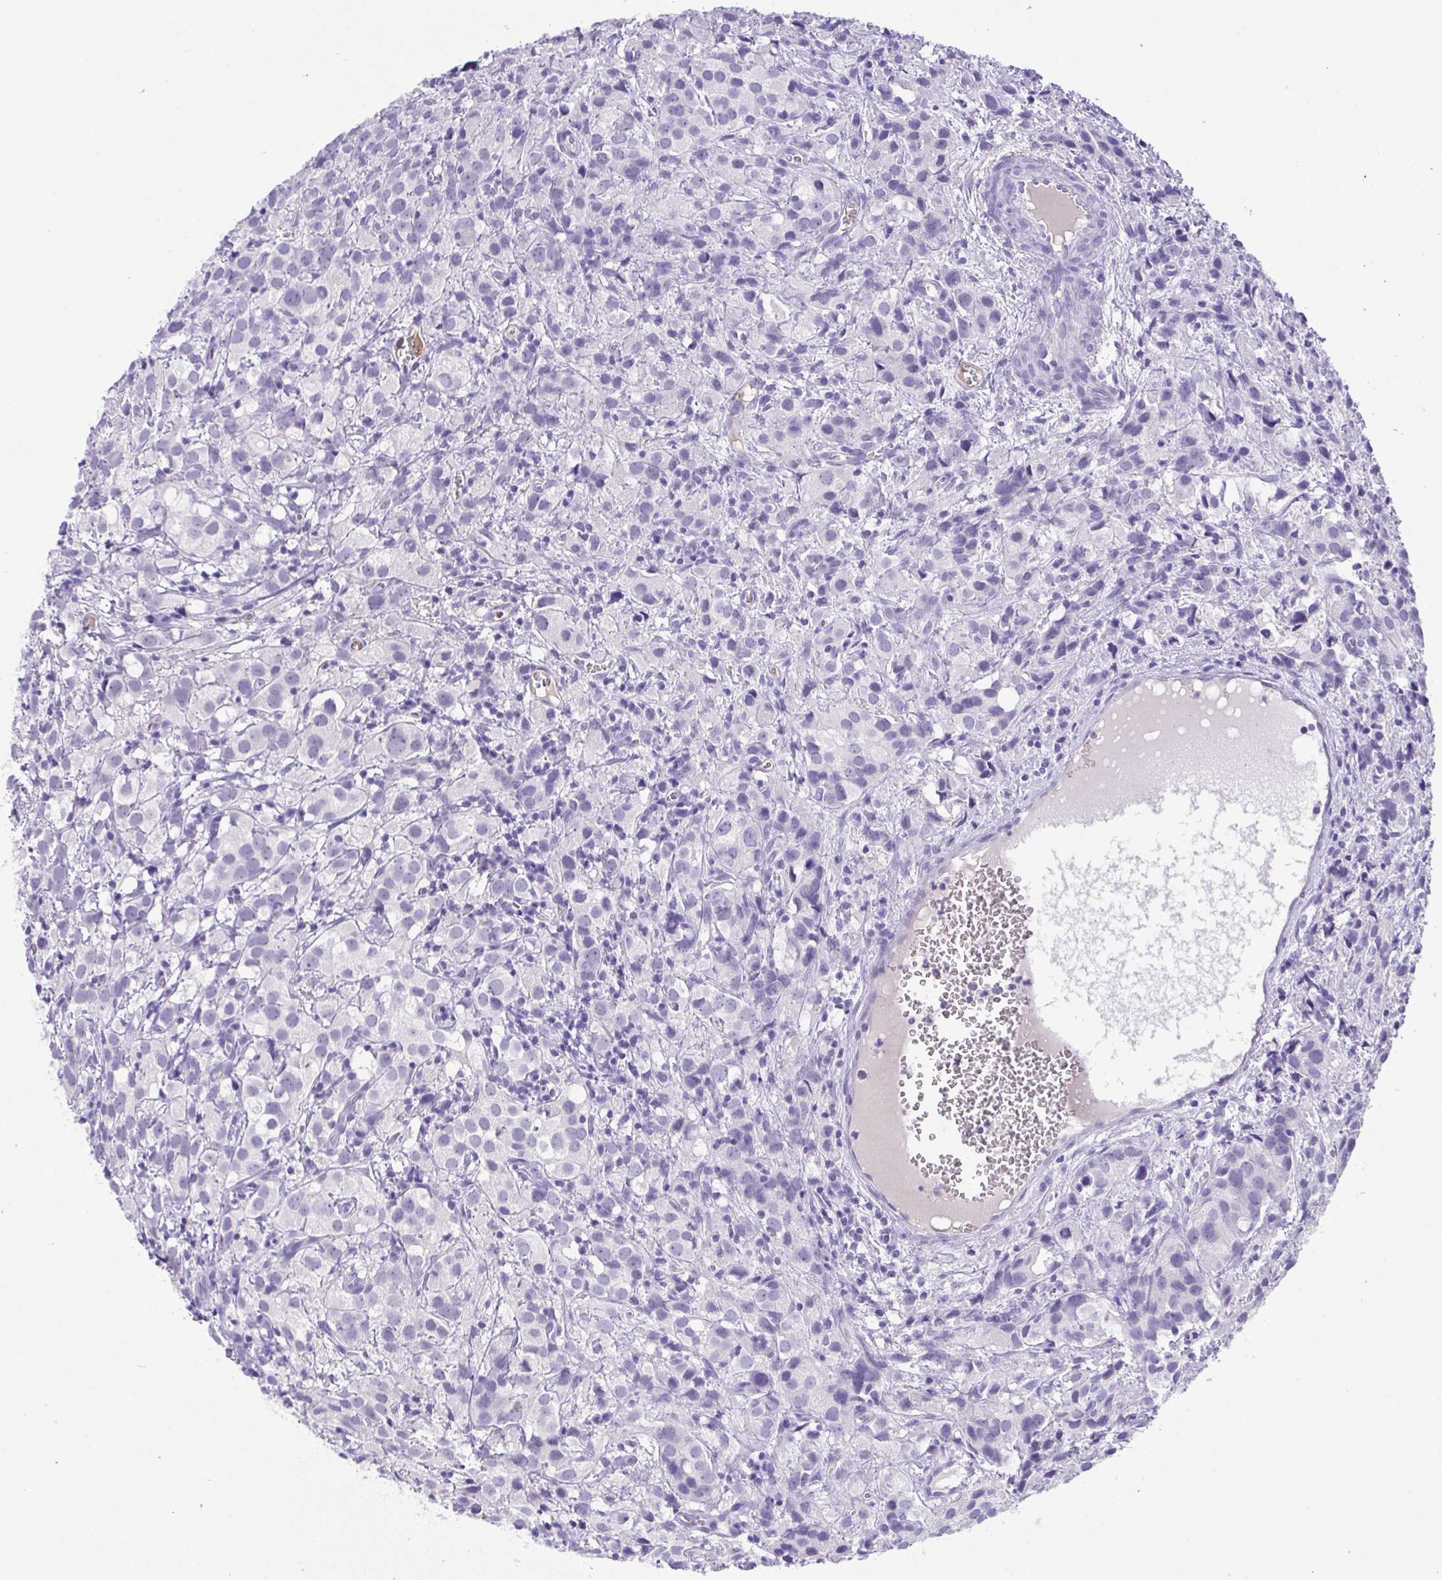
{"staining": {"intensity": "negative", "quantity": "none", "location": "none"}, "tissue": "prostate cancer", "cell_type": "Tumor cells", "image_type": "cancer", "snomed": [{"axis": "morphology", "description": "Adenocarcinoma, High grade"}, {"axis": "topography", "description": "Prostate"}], "caption": "An immunohistochemistry (IHC) image of prostate cancer (adenocarcinoma (high-grade)) is shown. There is no staining in tumor cells of prostate cancer (adenocarcinoma (high-grade)).", "gene": "SPATA4", "patient": {"sex": "male", "age": 86}}